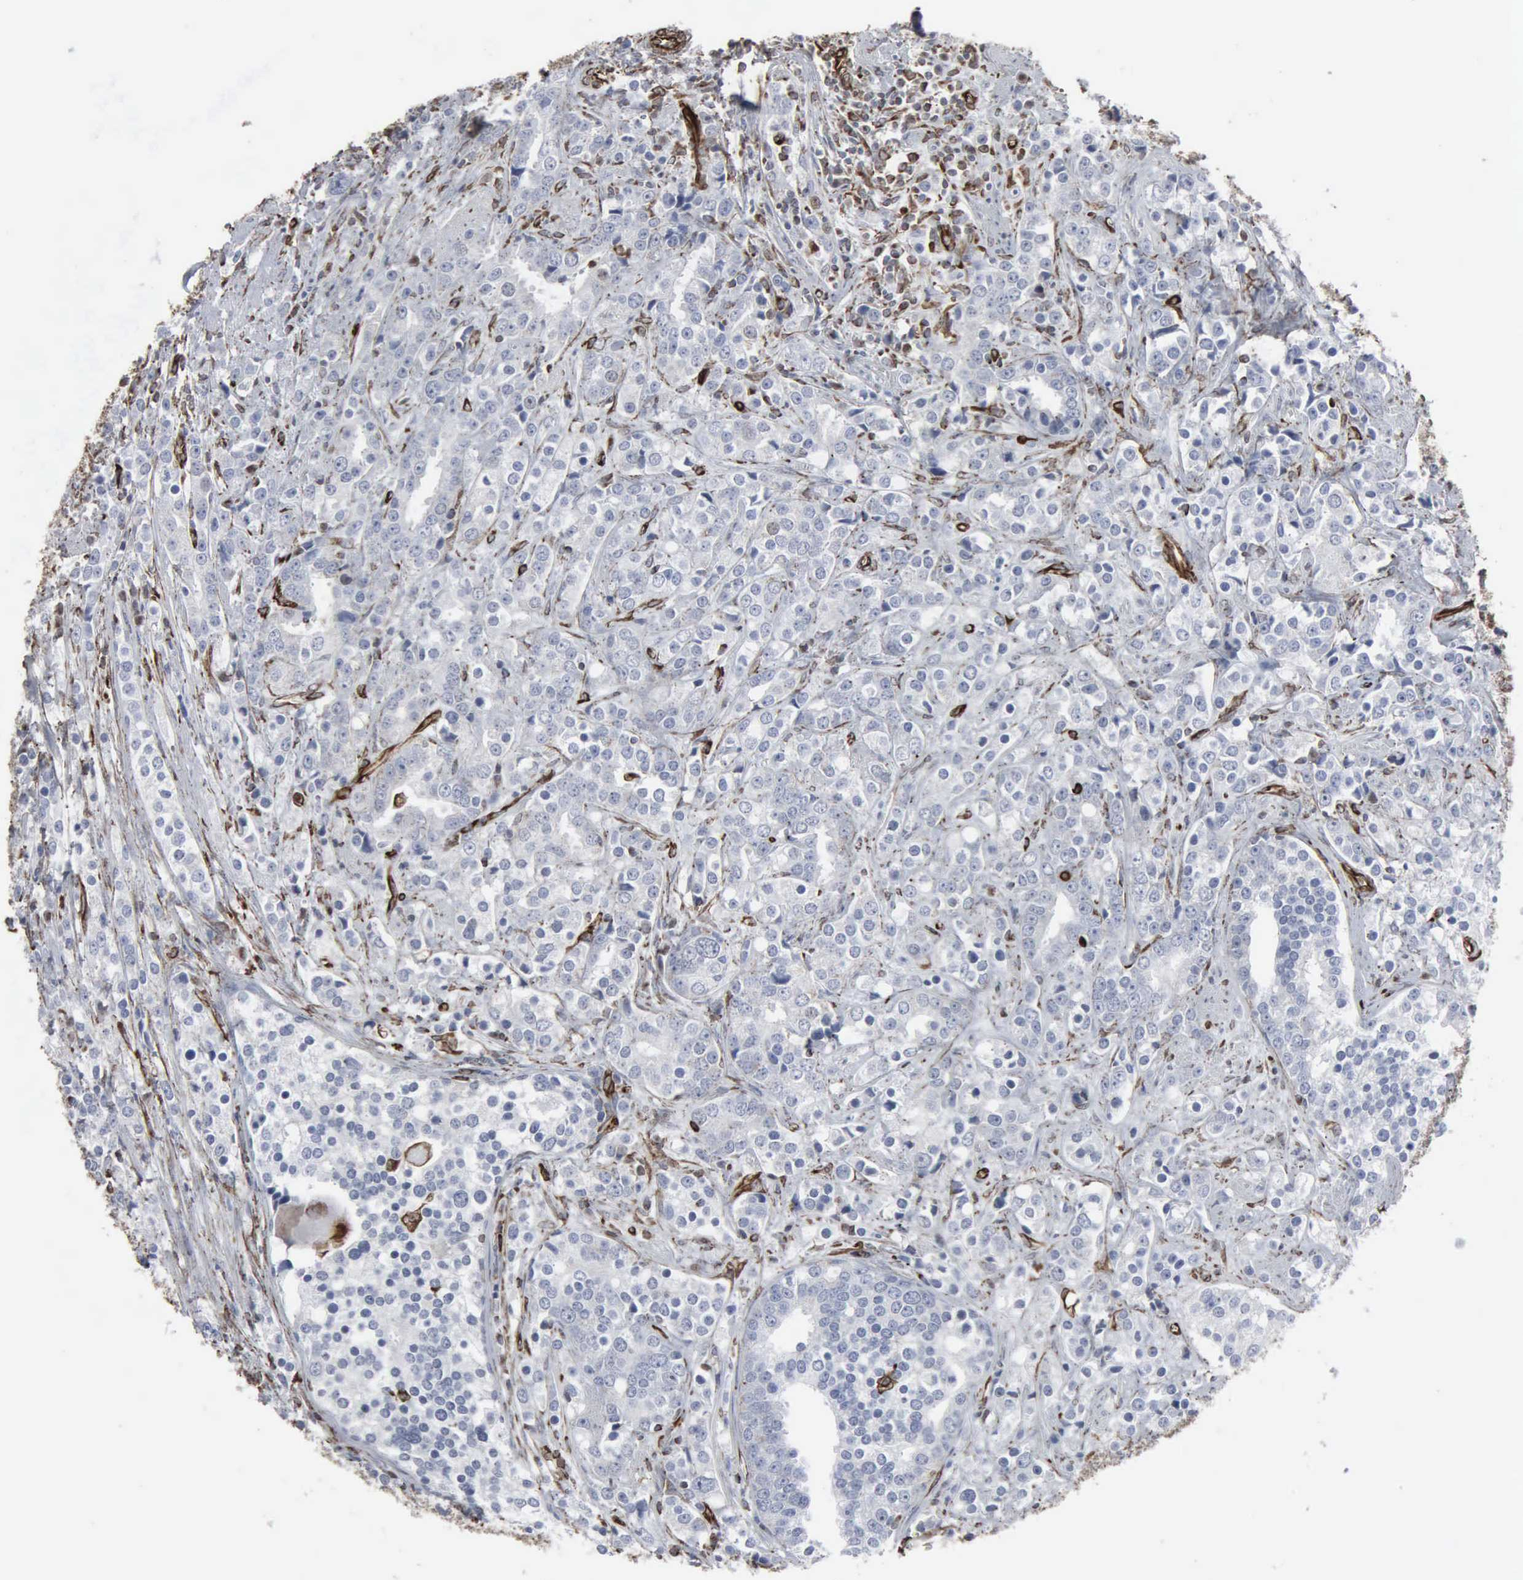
{"staining": {"intensity": "negative", "quantity": "none", "location": "none"}, "tissue": "prostate cancer", "cell_type": "Tumor cells", "image_type": "cancer", "snomed": [{"axis": "morphology", "description": "Adenocarcinoma, High grade"}, {"axis": "topography", "description": "Prostate"}], "caption": "The image displays no significant positivity in tumor cells of prostate high-grade adenocarcinoma. Nuclei are stained in blue.", "gene": "CCNE1", "patient": {"sex": "male", "age": 71}}